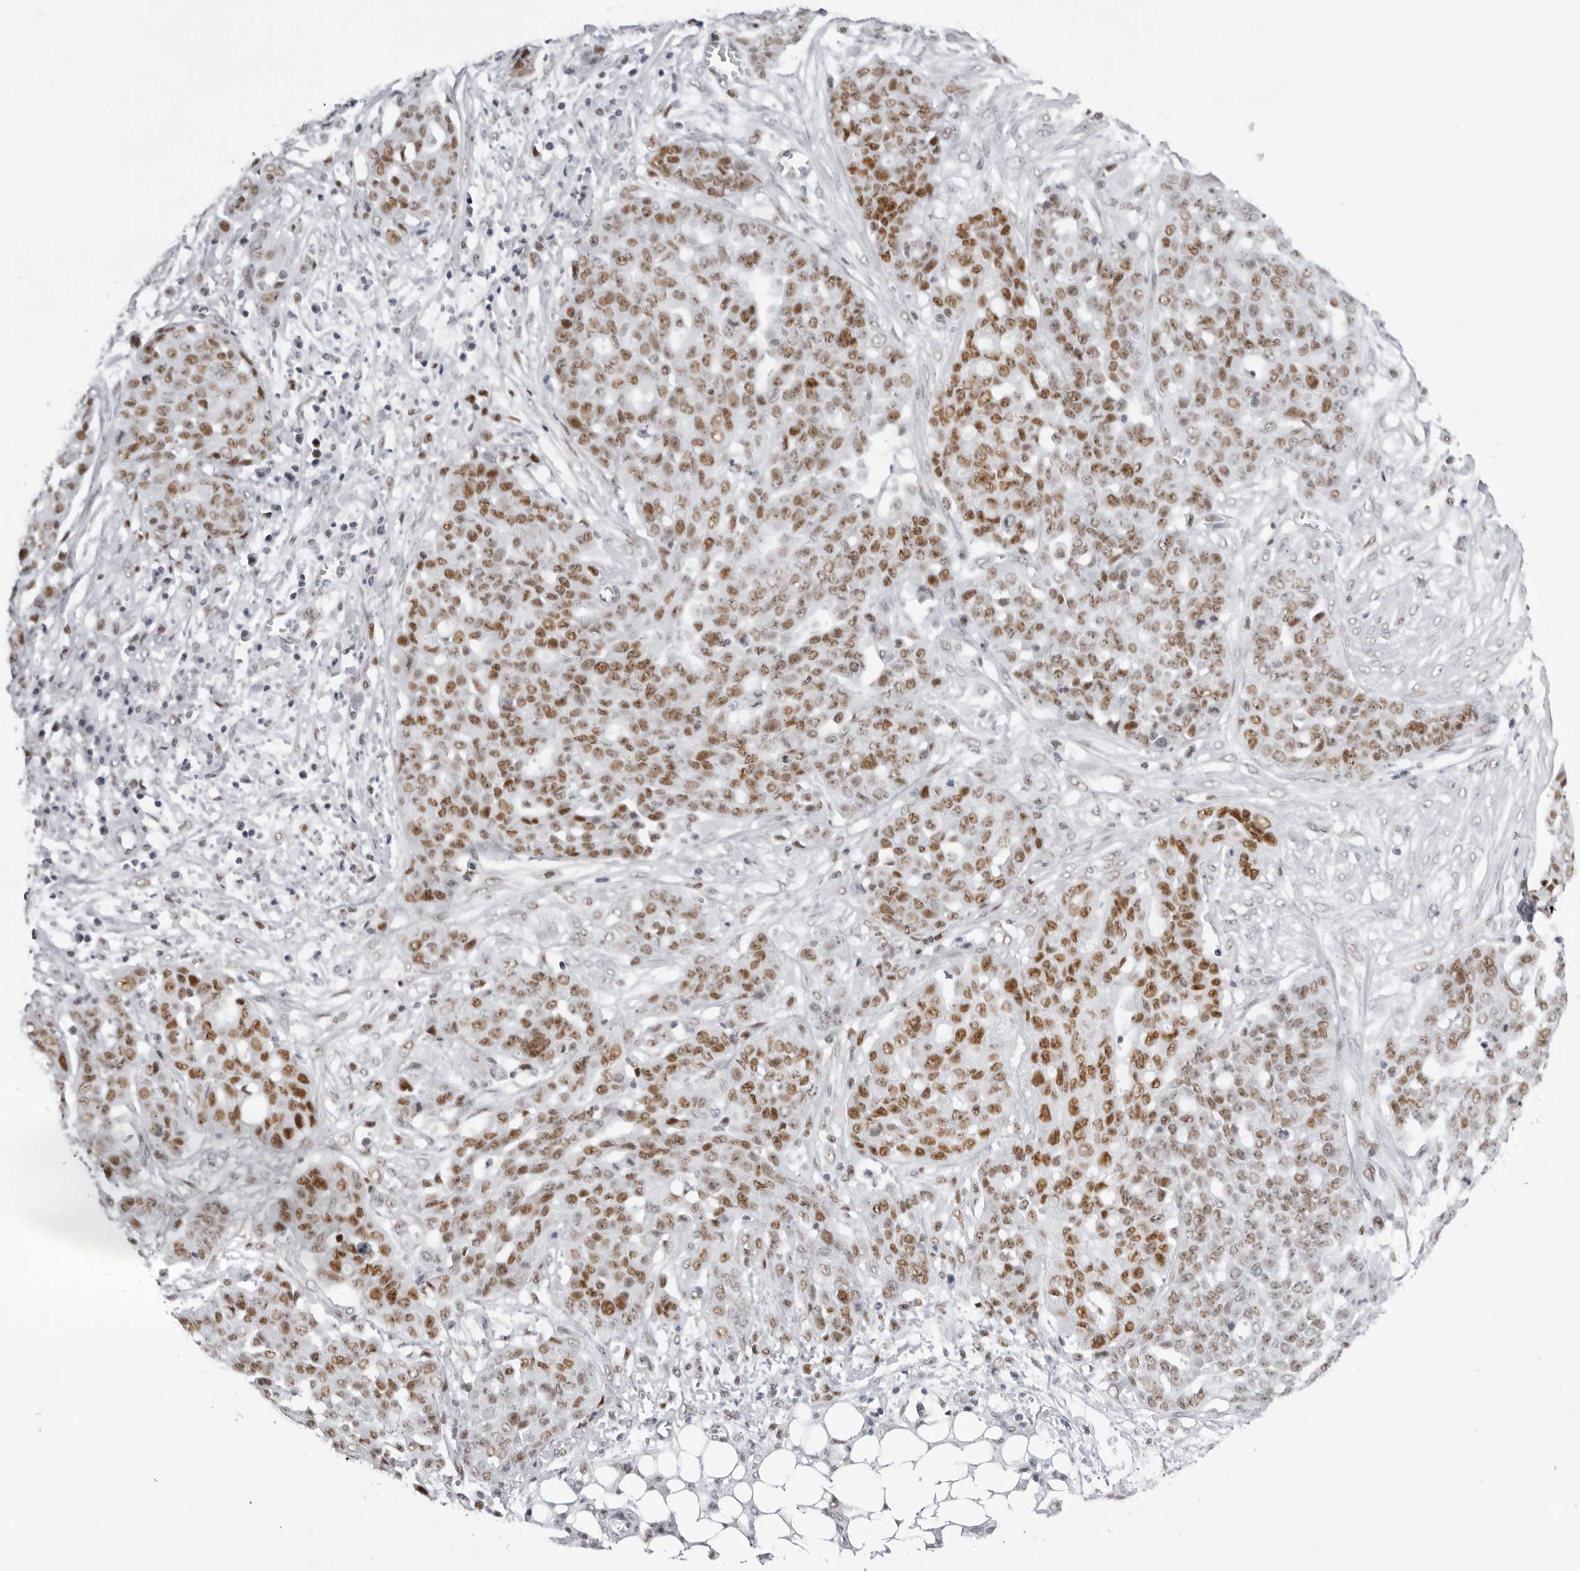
{"staining": {"intensity": "moderate", "quantity": ">75%", "location": "nuclear"}, "tissue": "ovarian cancer", "cell_type": "Tumor cells", "image_type": "cancer", "snomed": [{"axis": "morphology", "description": "Cystadenocarcinoma, serous, NOS"}, {"axis": "topography", "description": "Soft tissue"}, {"axis": "topography", "description": "Ovary"}], "caption": "The image shows a brown stain indicating the presence of a protein in the nuclear of tumor cells in ovarian serous cystadenocarcinoma.", "gene": "IRF2BP2", "patient": {"sex": "female", "age": 57}}